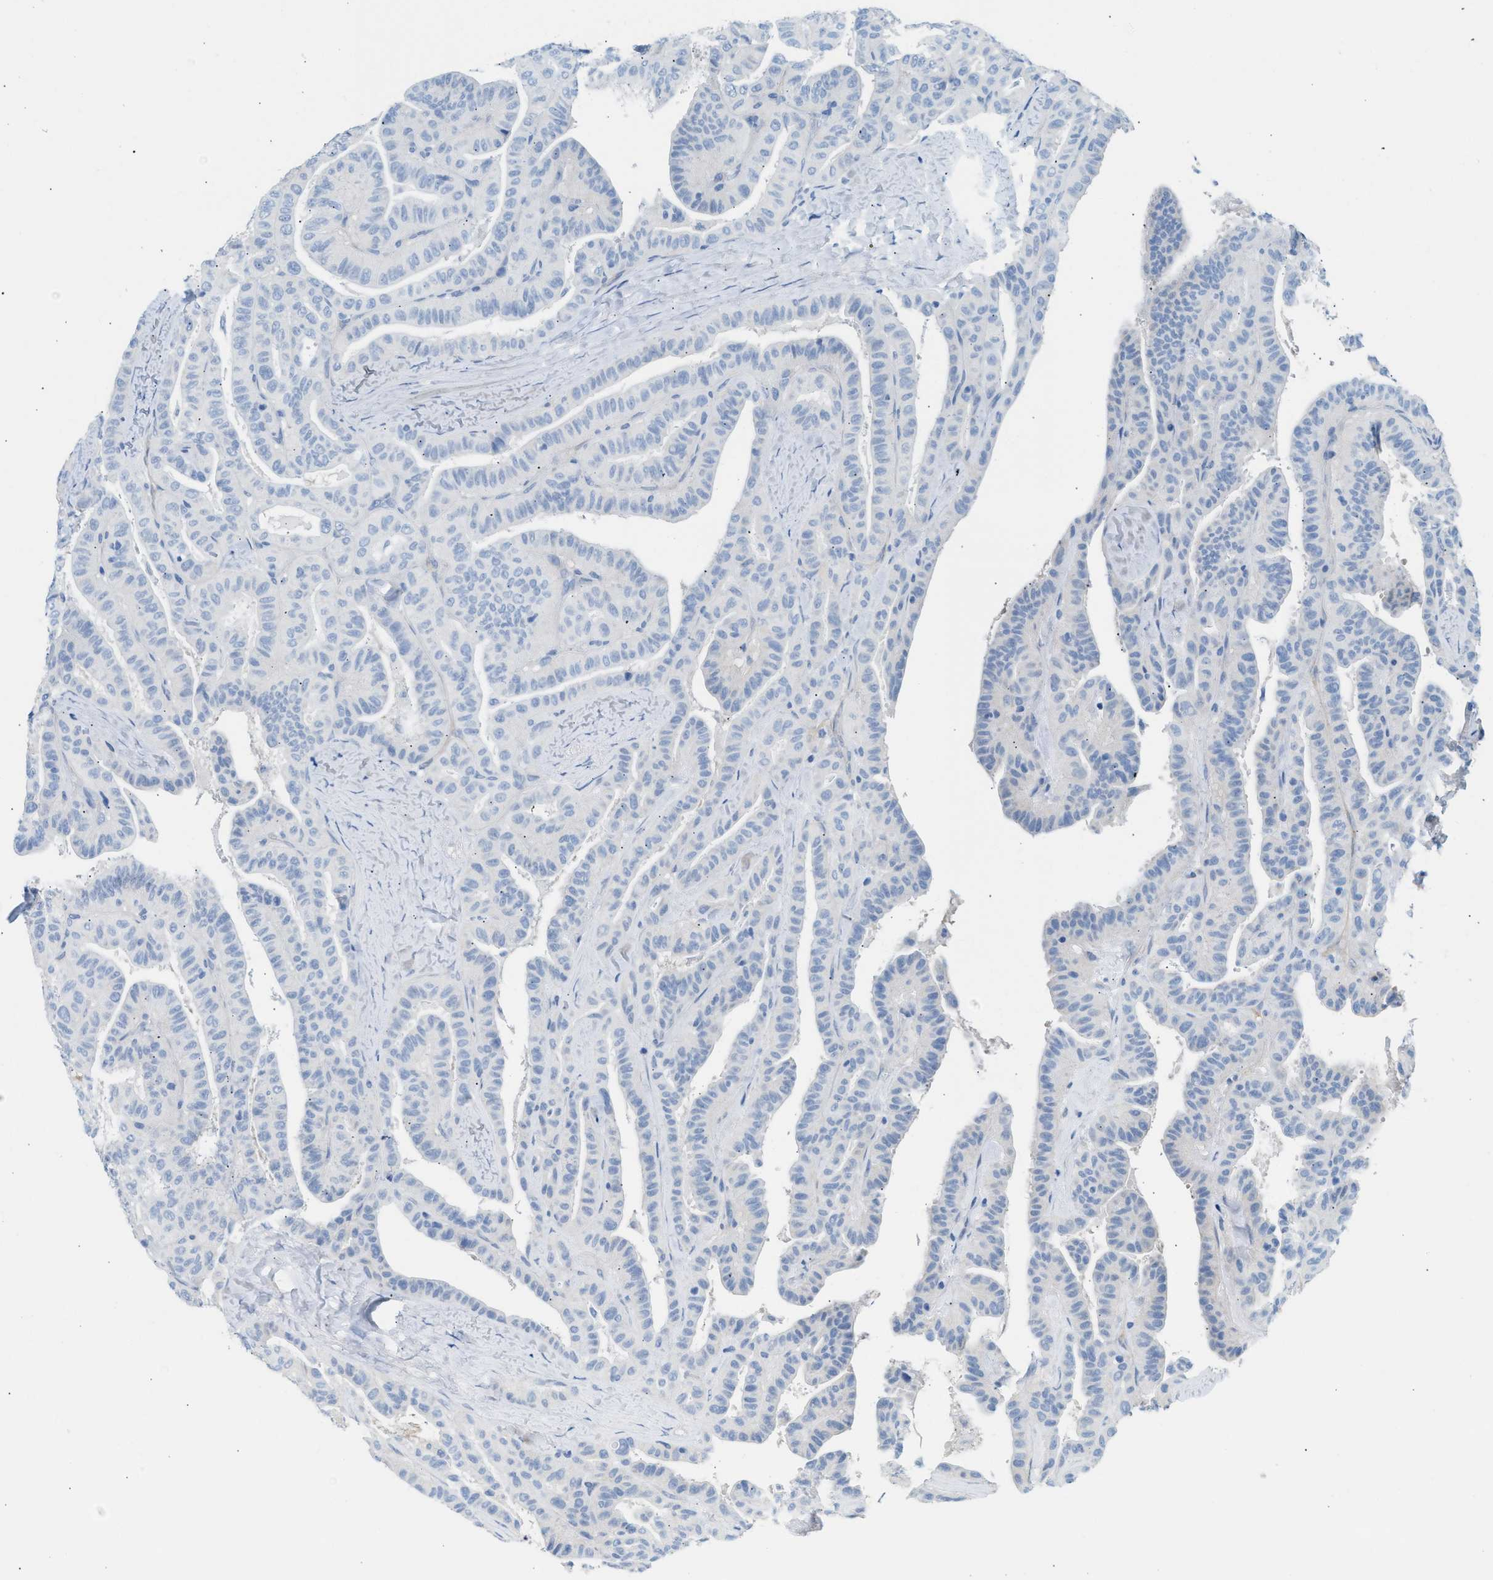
{"staining": {"intensity": "negative", "quantity": "none", "location": "none"}, "tissue": "thyroid cancer", "cell_type": "Tumor cells", "image_type": "cancer", "snomed": [{"axis": "morphology", "description": "Papillary adenocarcinoma, NOS"}, {"axis": "topography", "description": "Thyroid gland"}], "caption": "Protein analysis of thyroid papillary adenocarcinoma displays no significant positivity in tumor cells.", "gene": "SPAM1", "patient": {"sex": "male", "age": 77}}